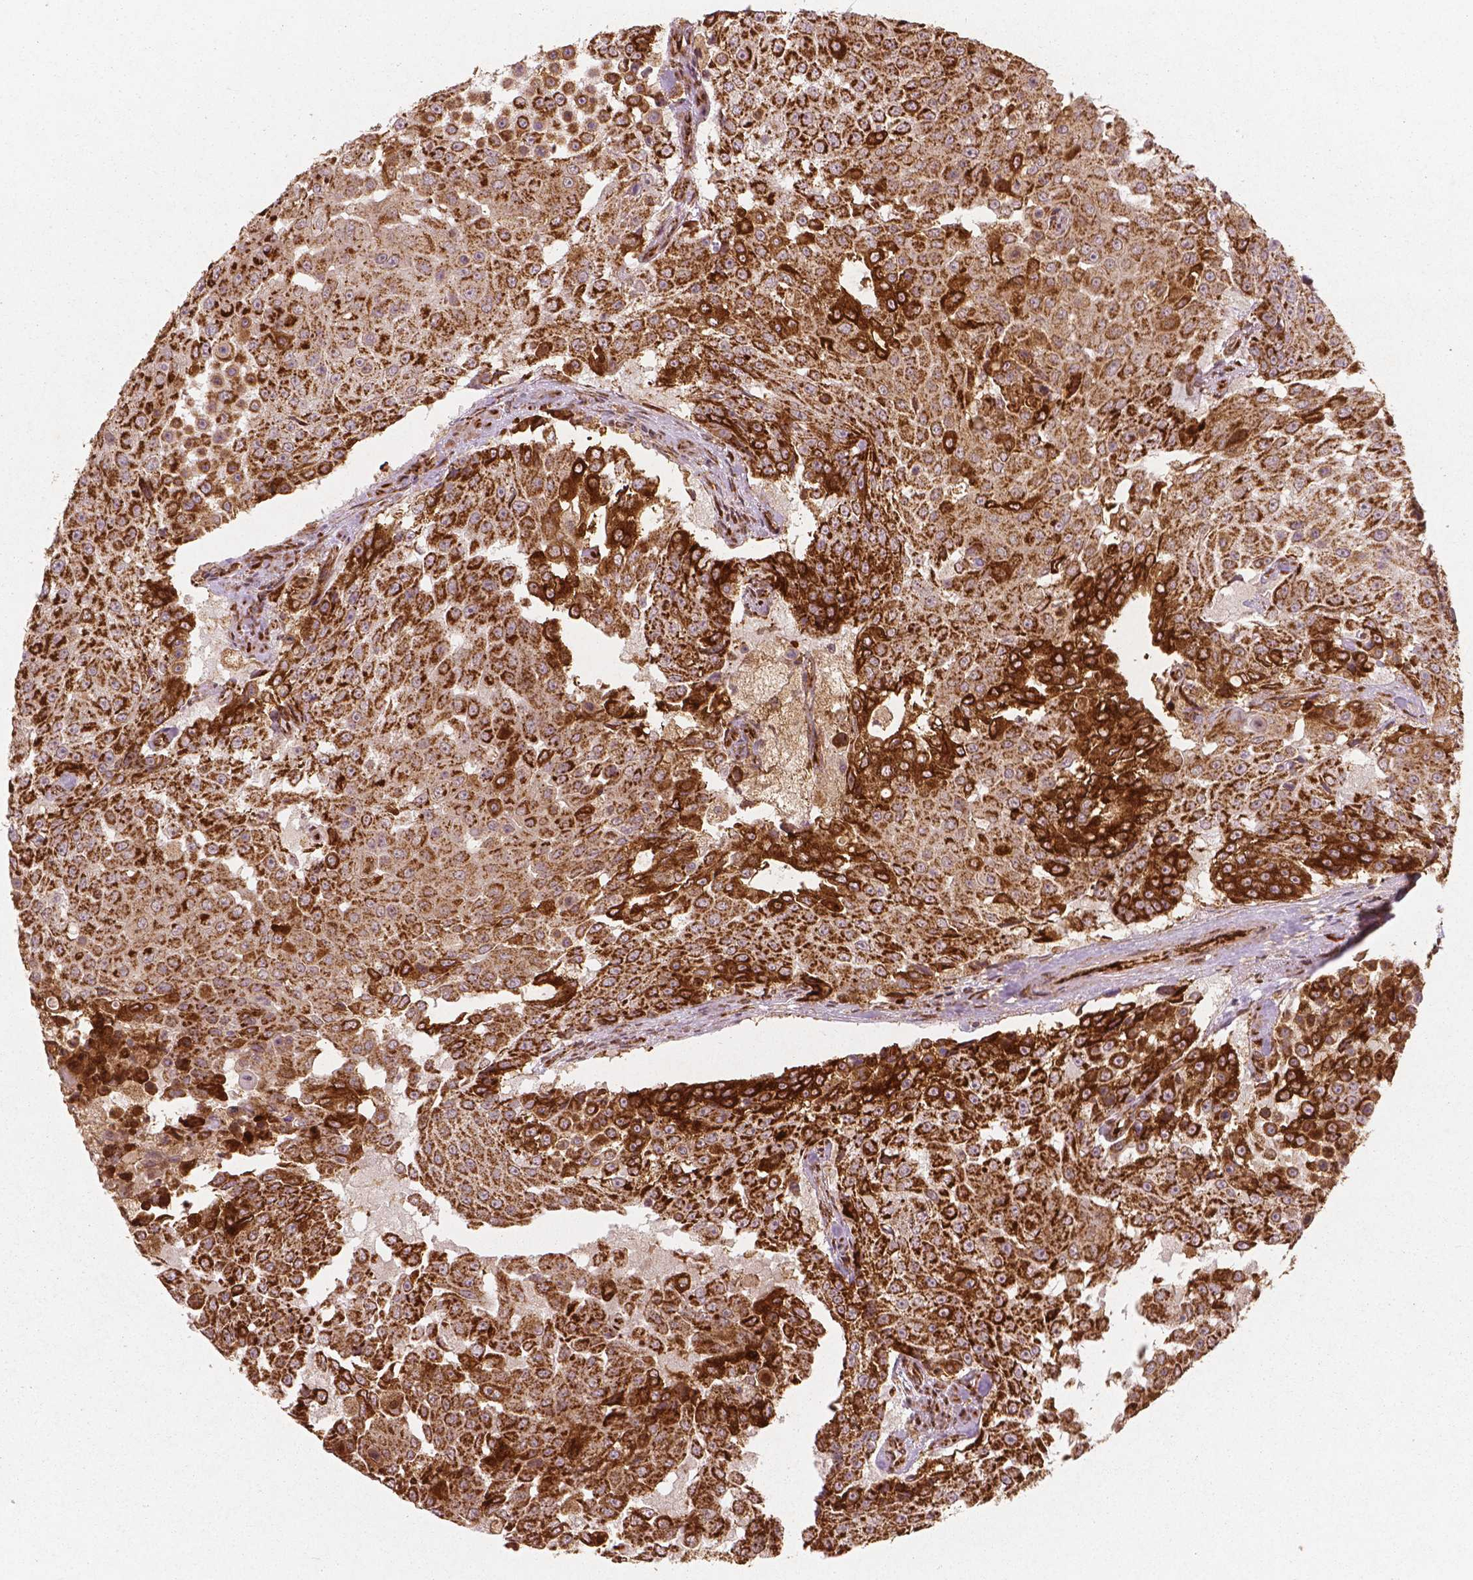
{"staining": {"intensity": "strong", "quantity": ">75%", "location": "cytoplasmic/membranous"}, "tissue": "urothelial cancer", "cell_type": "Tumor cells", "image_type": "cancer", "snomed": [{"axis": "morphology", "description": "Urothelial carcinoma, High grade"}, {"axis": "topography", "description": "Urinary bladder"}], "caption": "Immunohistochemical staining of human high-grade urothelial carcinoma demonstrates strong cytoplasmic/membranous protein expression in about >75% of tumor cells. The protein is stained brown, and the nuclei are stained in blue (DAB (3,3'-diaminobenzidine) IHC with brightfield microscopy, high magnification).", "gene": "PGAM5", "patient": {"sex": "female", "age": 63}}